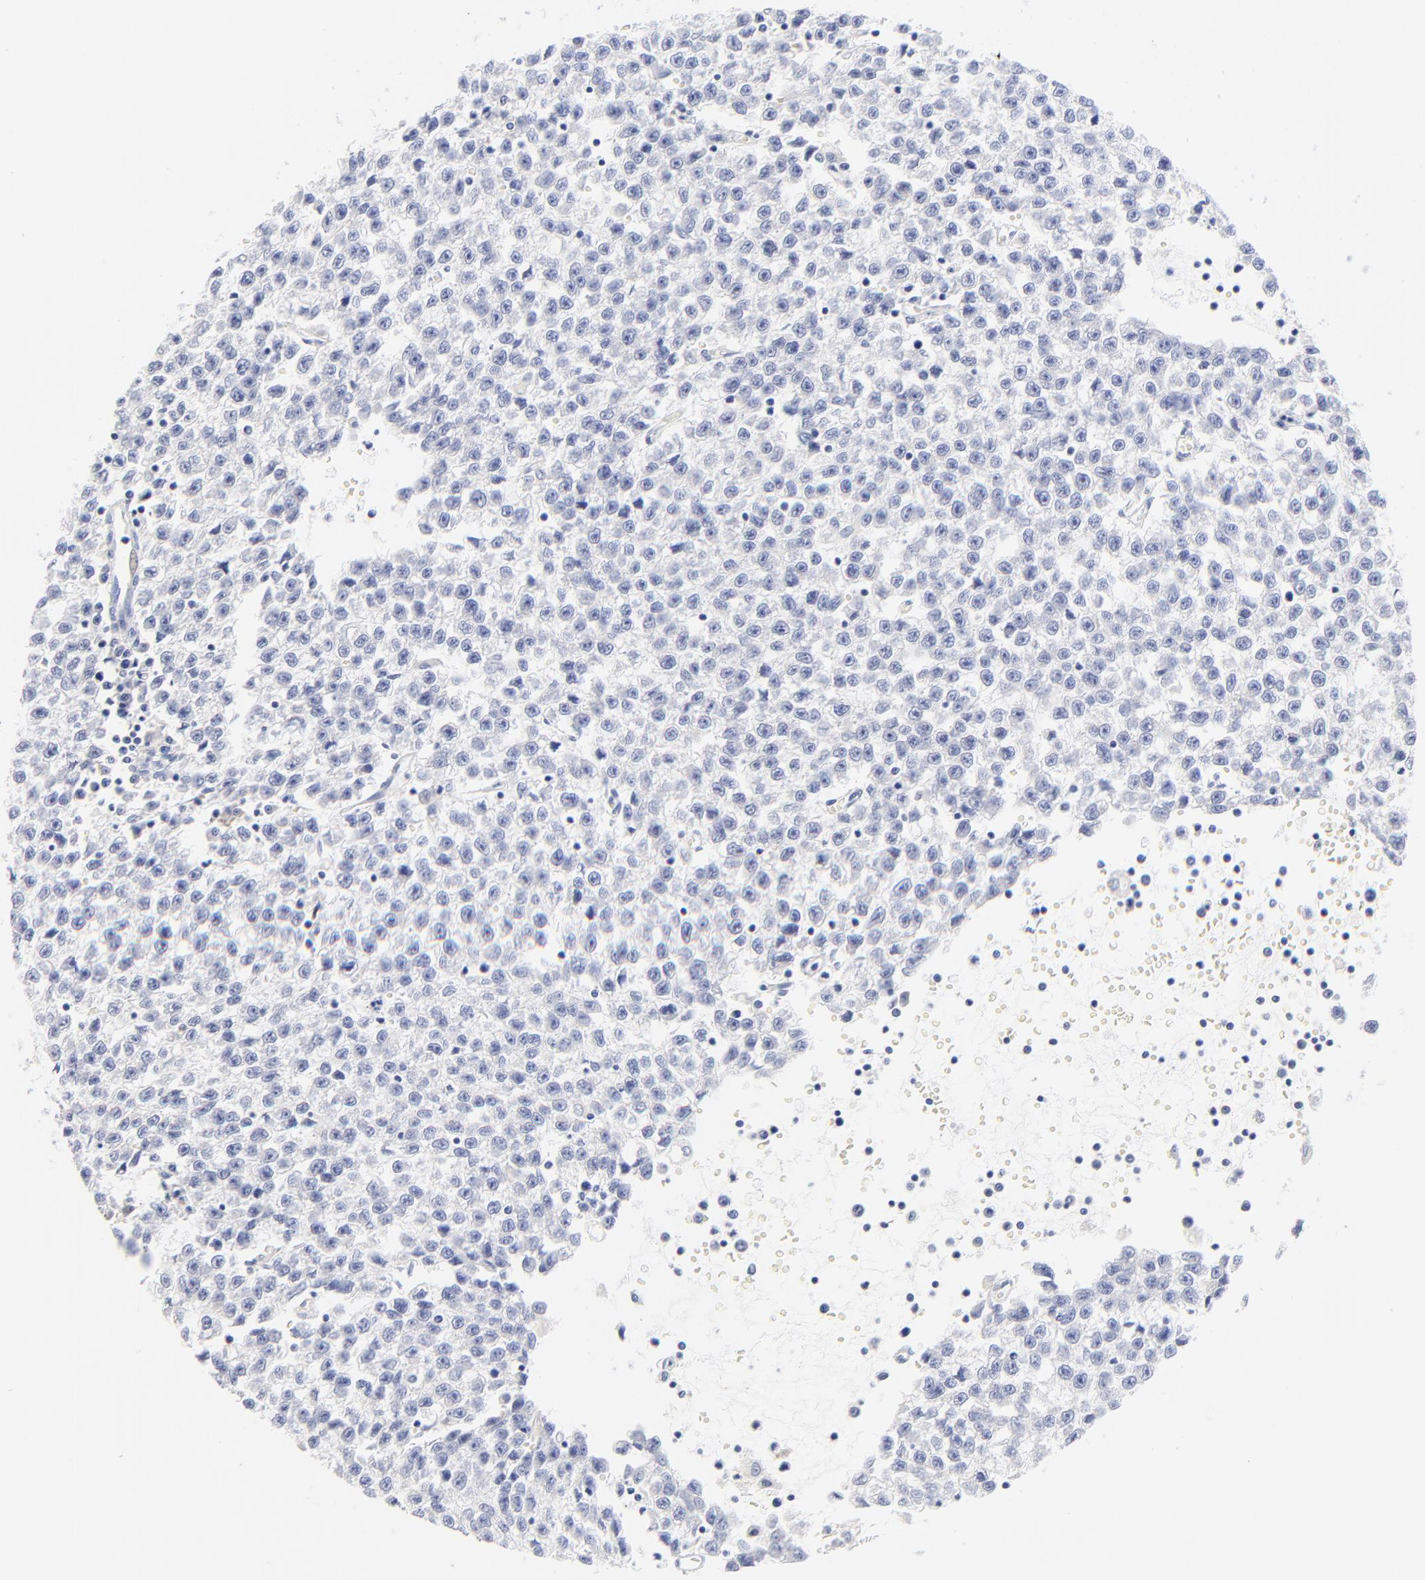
{"staining": {"intensity": "negative", "quantity": "none", "location": "none"}, "tissue": "testis cancer", "cell_type": "Tumor cells", "image_type": "cancer", "snomed": [{"axis": "morphology", "description": "Seminoma, NOS"}, {"axis": "topography", "description": "Testis"}], "caption": "An image of human testis cancer is negative for staining in tumor cells.", "gene": "SULT4A1", "patient": {"sex": "male", "age": 35}}